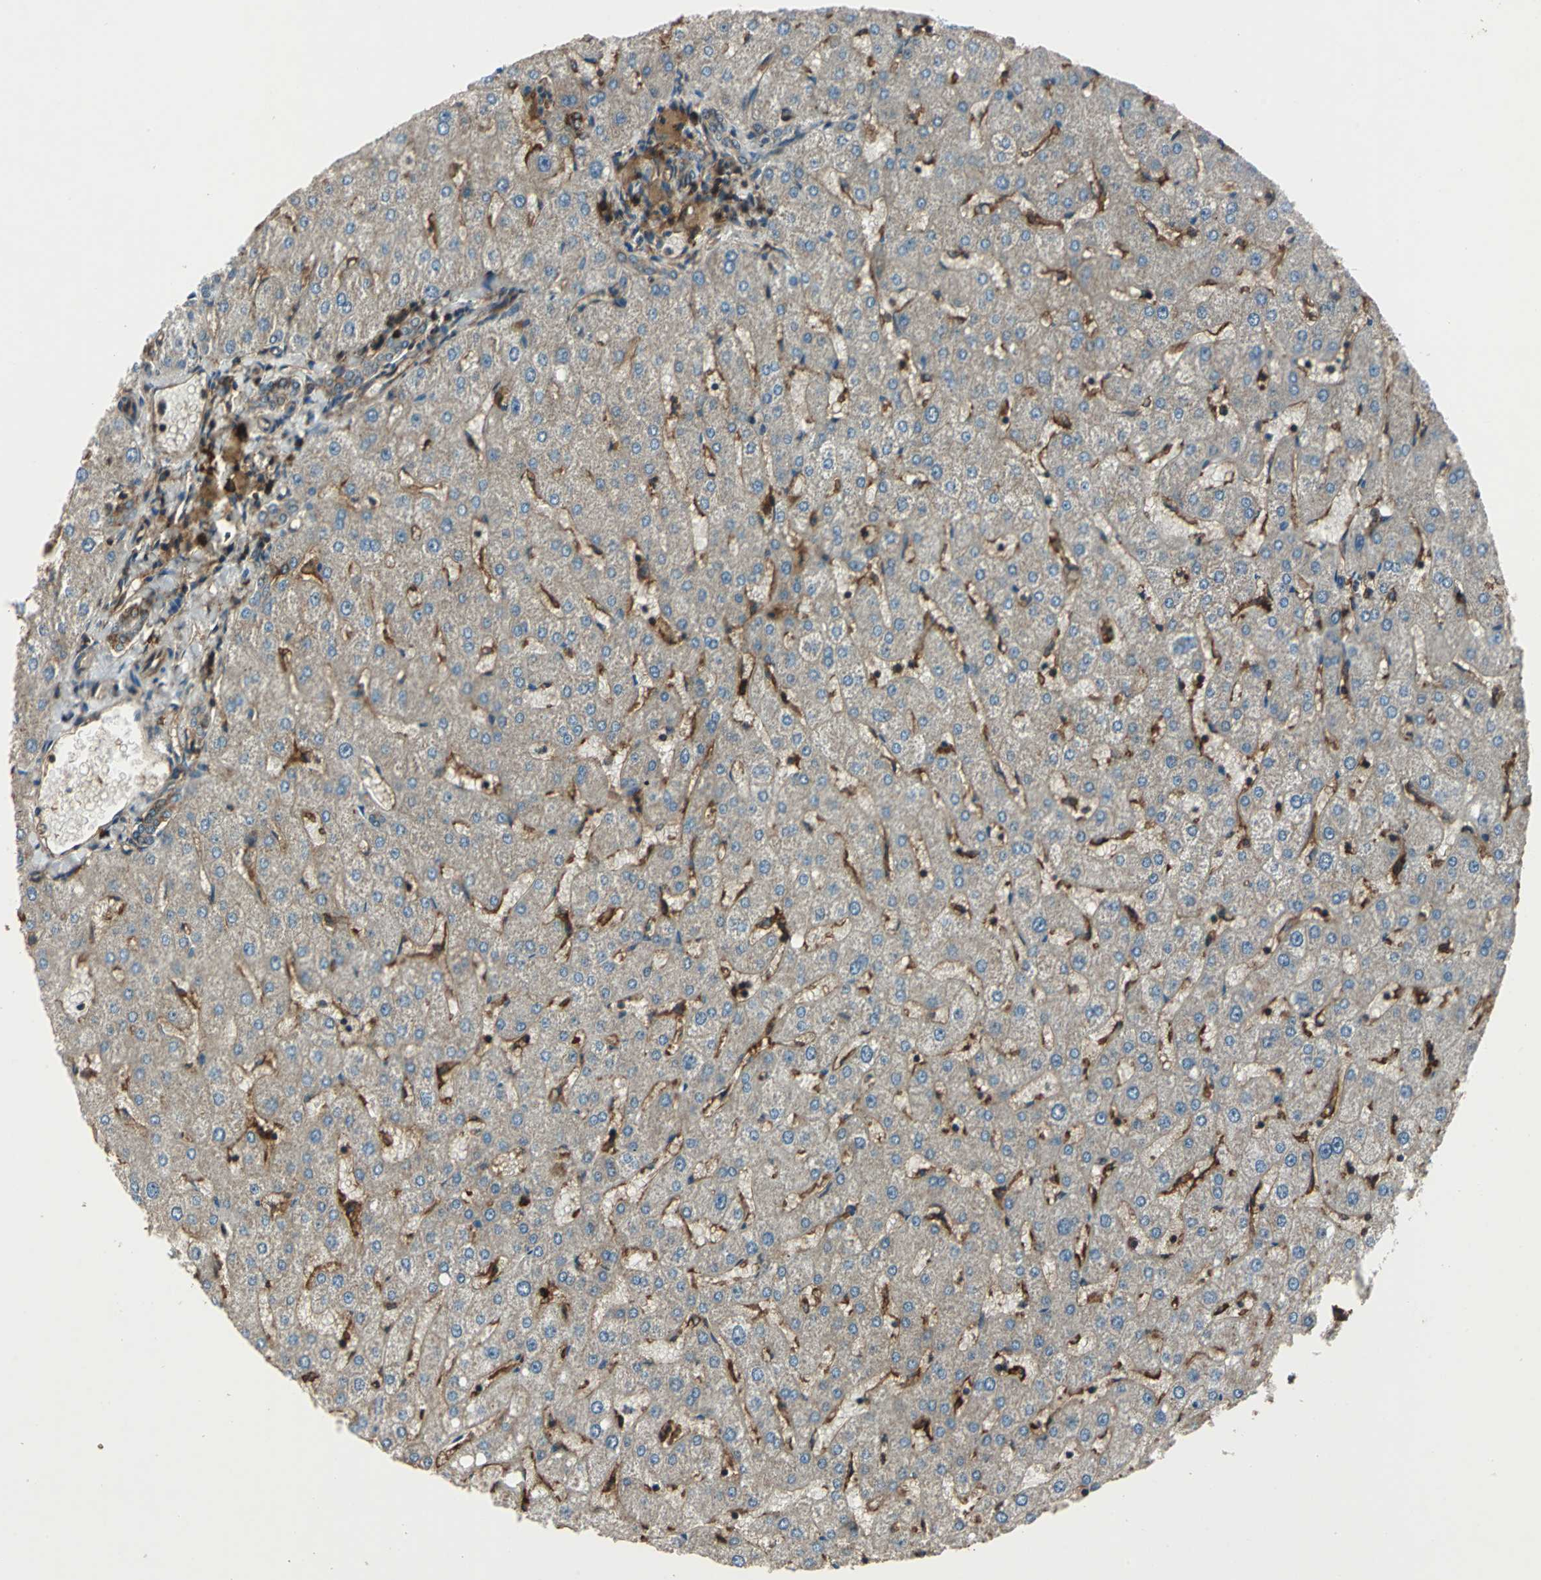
{"staining": {"intensity": "strong", "quantity": ">75%", "location": "cytoplasmic/membranous"}, "tissue": "liver", "cell_type": "Cholangiocytes", "image_type": "normal", "snomed": [{"axis": "morphology", "description": "Normal tissue, NOS"}, {"axis": "topography", "description": "Liver"}], "caption": "Immunohistochemistry of normal liver reveals high levels of strong cytoplasmic/membranous expression in about >75% of cholangiocytes.", "gene": "NR2C2", "patient": {"sex": "male", "age": 67}}